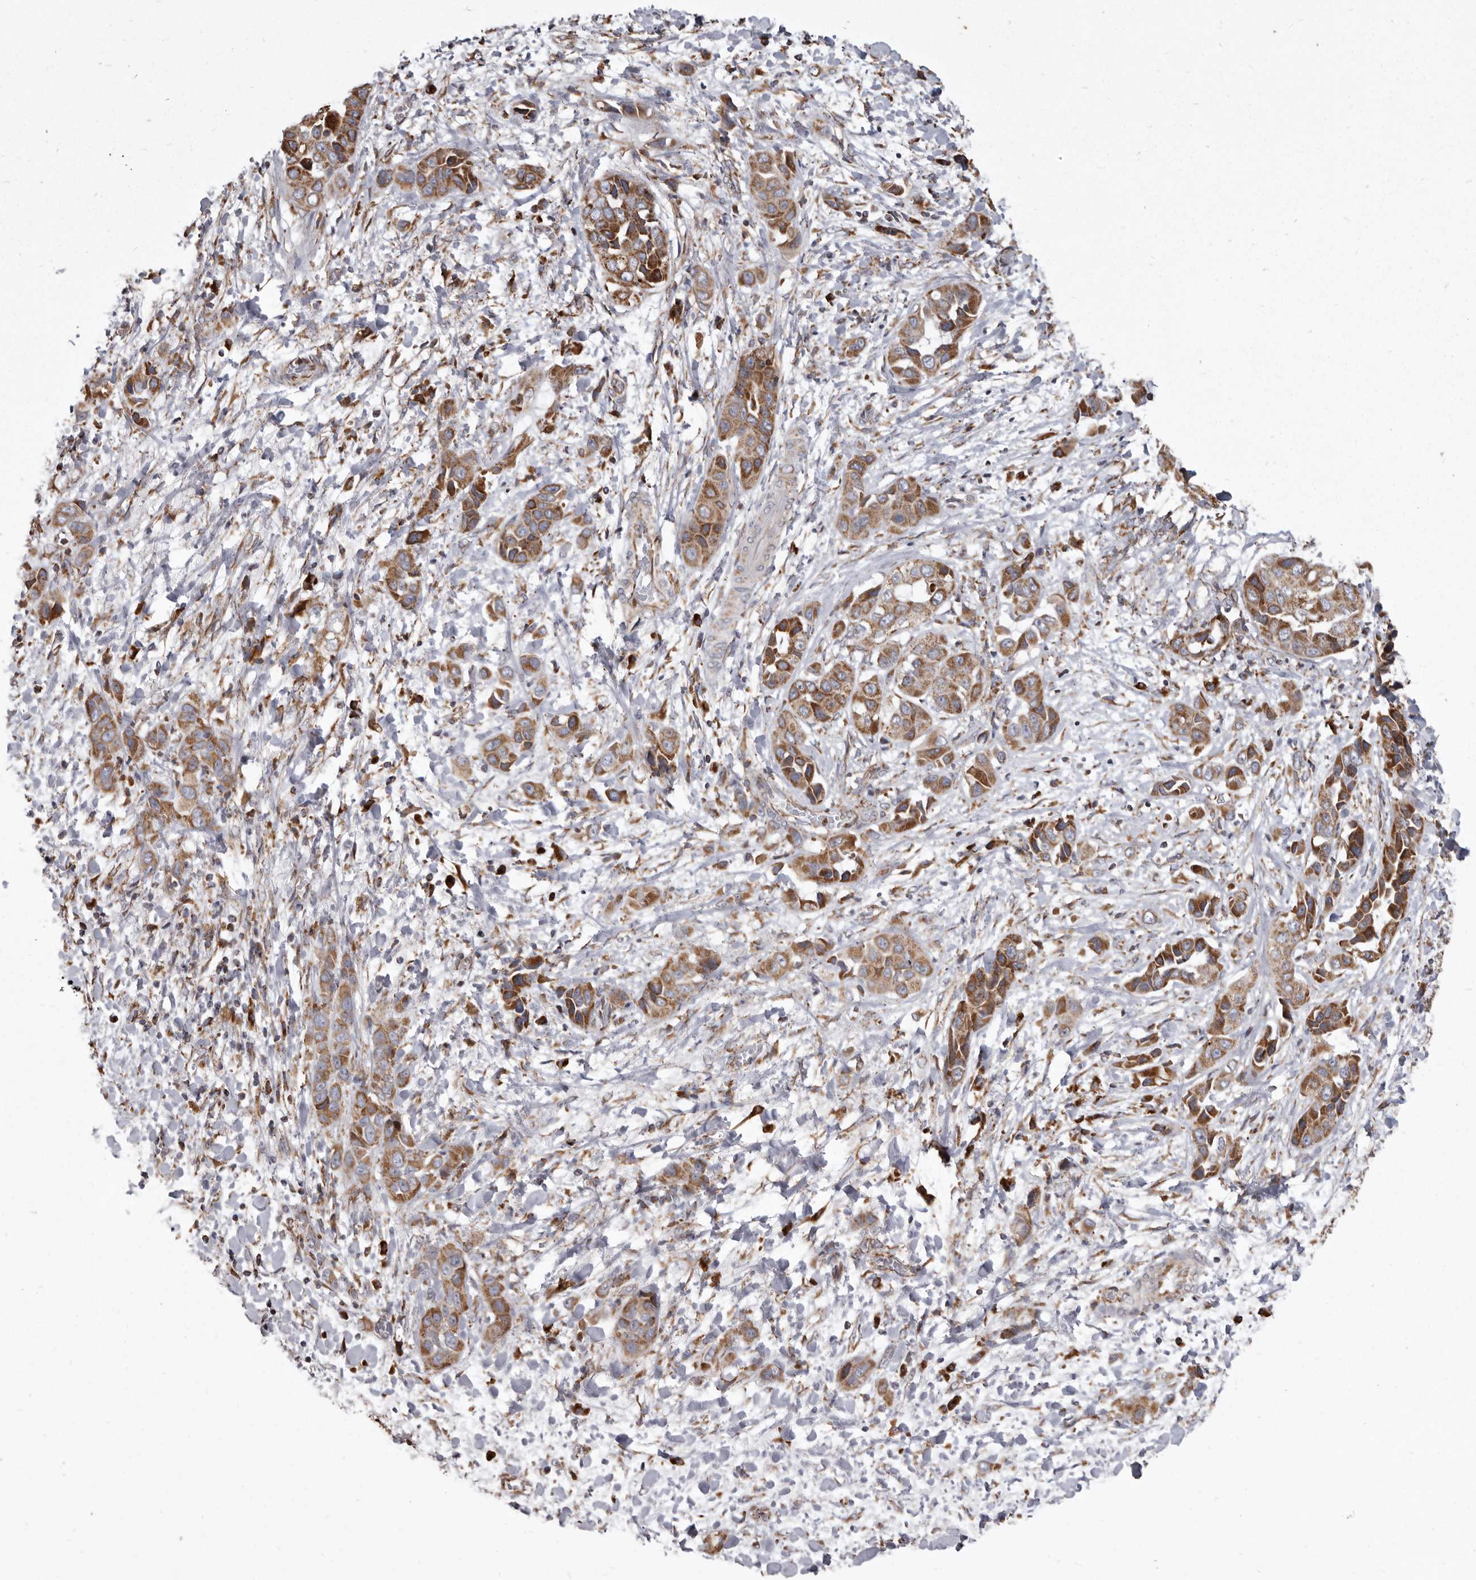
{"staining": {"intensity": "moderate", "quantity": ">75%", "location": "cytoplasmic/membranous"}, "tissue": "liver cancer", "cell_type": "Tumor cells", "image_type": "cancer", "snomed": [{"axis": "morphology", "description": "Cholangiocarcinoma"}, {"axis": "topography", "description": "Liver"}], "caption": "Tumor cells display moderate cytoplasmic/membranous staining in approximately >75% of cells in liver cholangiocarcinoma. Nuclei are stained in blue.", "gene": "CDK5RAP3", "patient": {"sex": "female", "age": 52}}